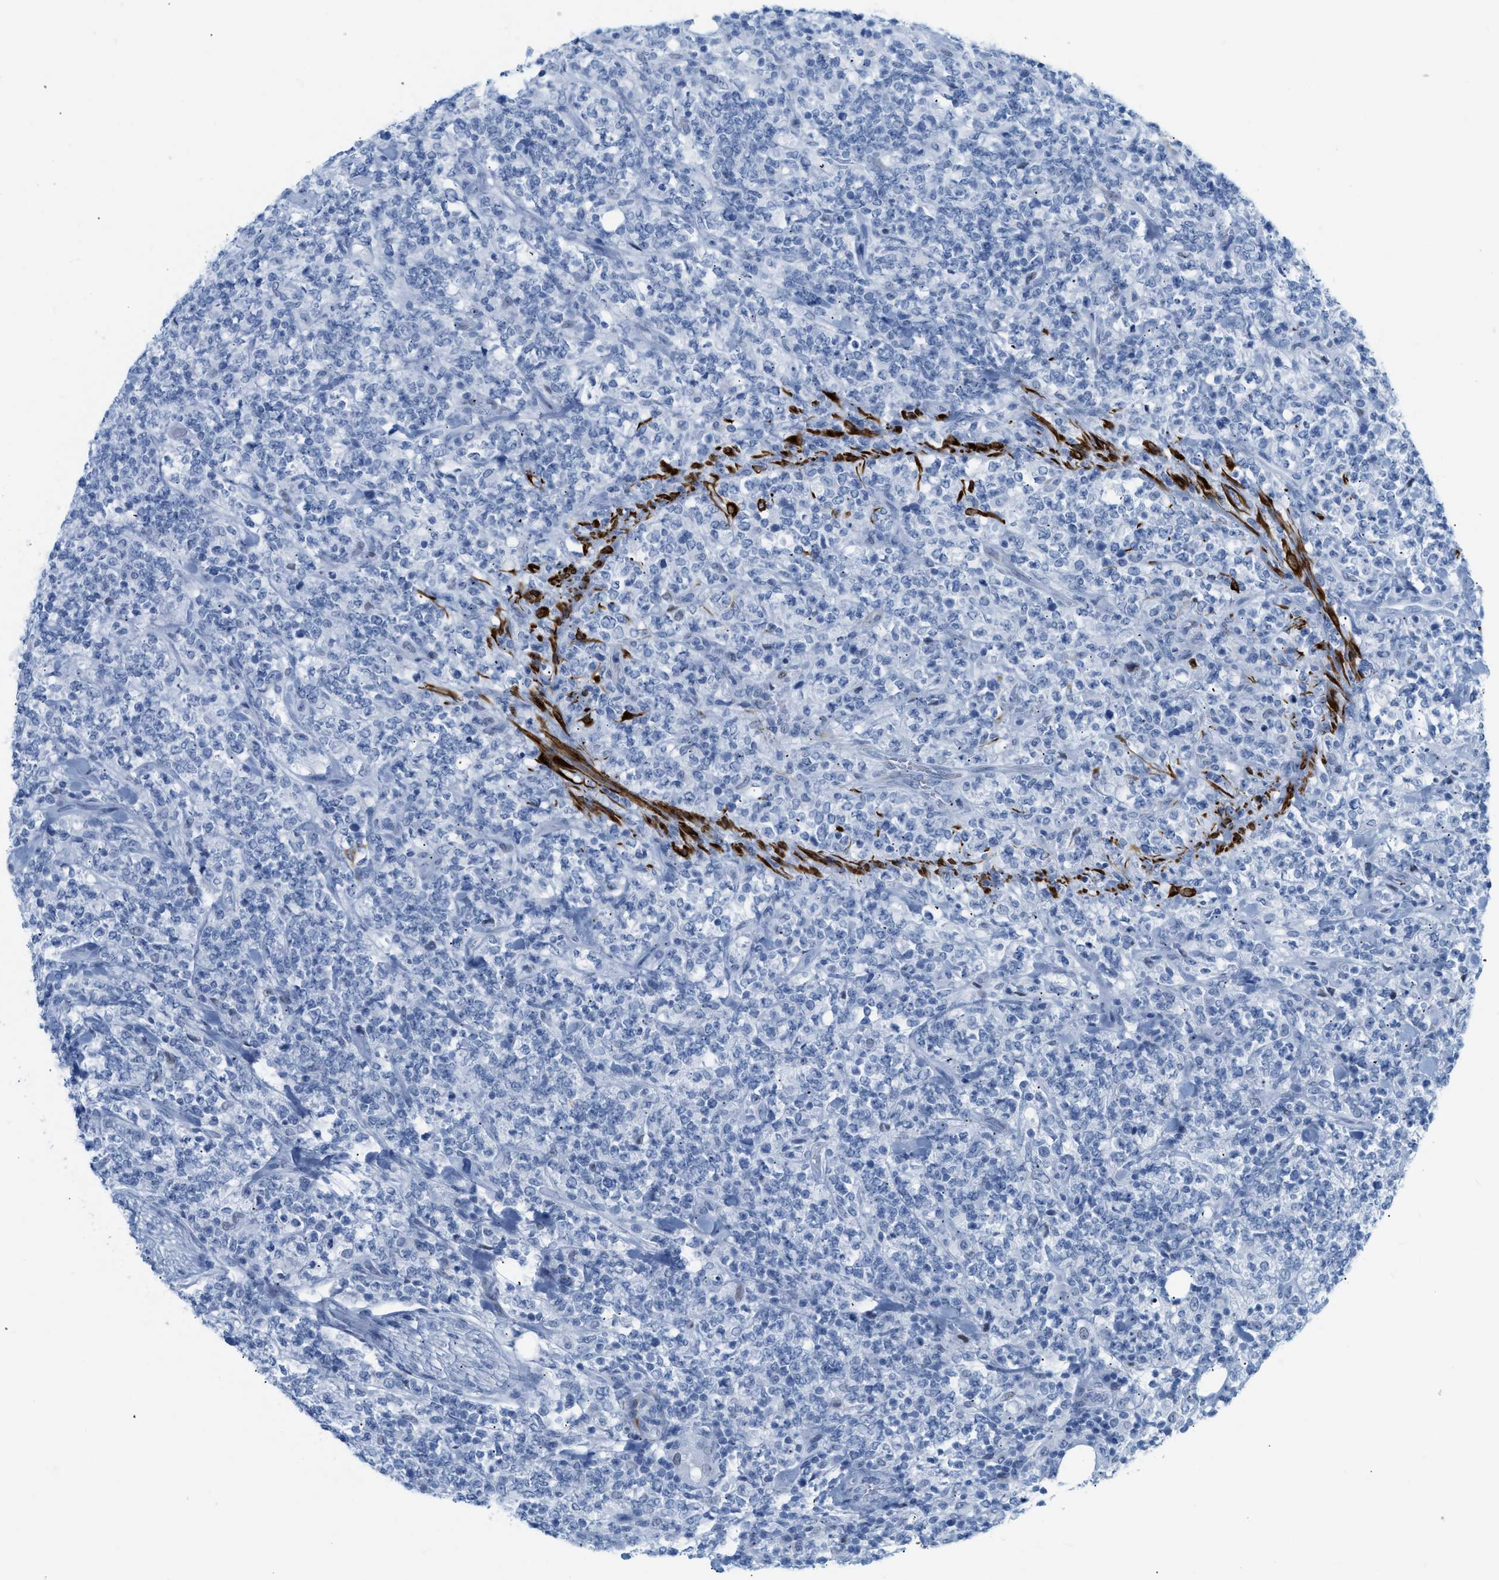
{"staining": {"intensity": "negative", "quantity": "none", "location": "none"}, "tissue": "lymphoma", "cell_type": "Tumor cells", "image_type": "cancer", "snomed": [{"axis": "morphology", "description": "Malignant lymphoma, non-Hodgkin's type, High grade"}, {"axis": "topography", "description": "Soft tissue"}], "caption": "Tumor cells are negative for protein expression in human lymphoma. (DAB IHC with hematoxylin counter stain).", "gene": "DES", "patient": {"sex": "male", "age": 18}}